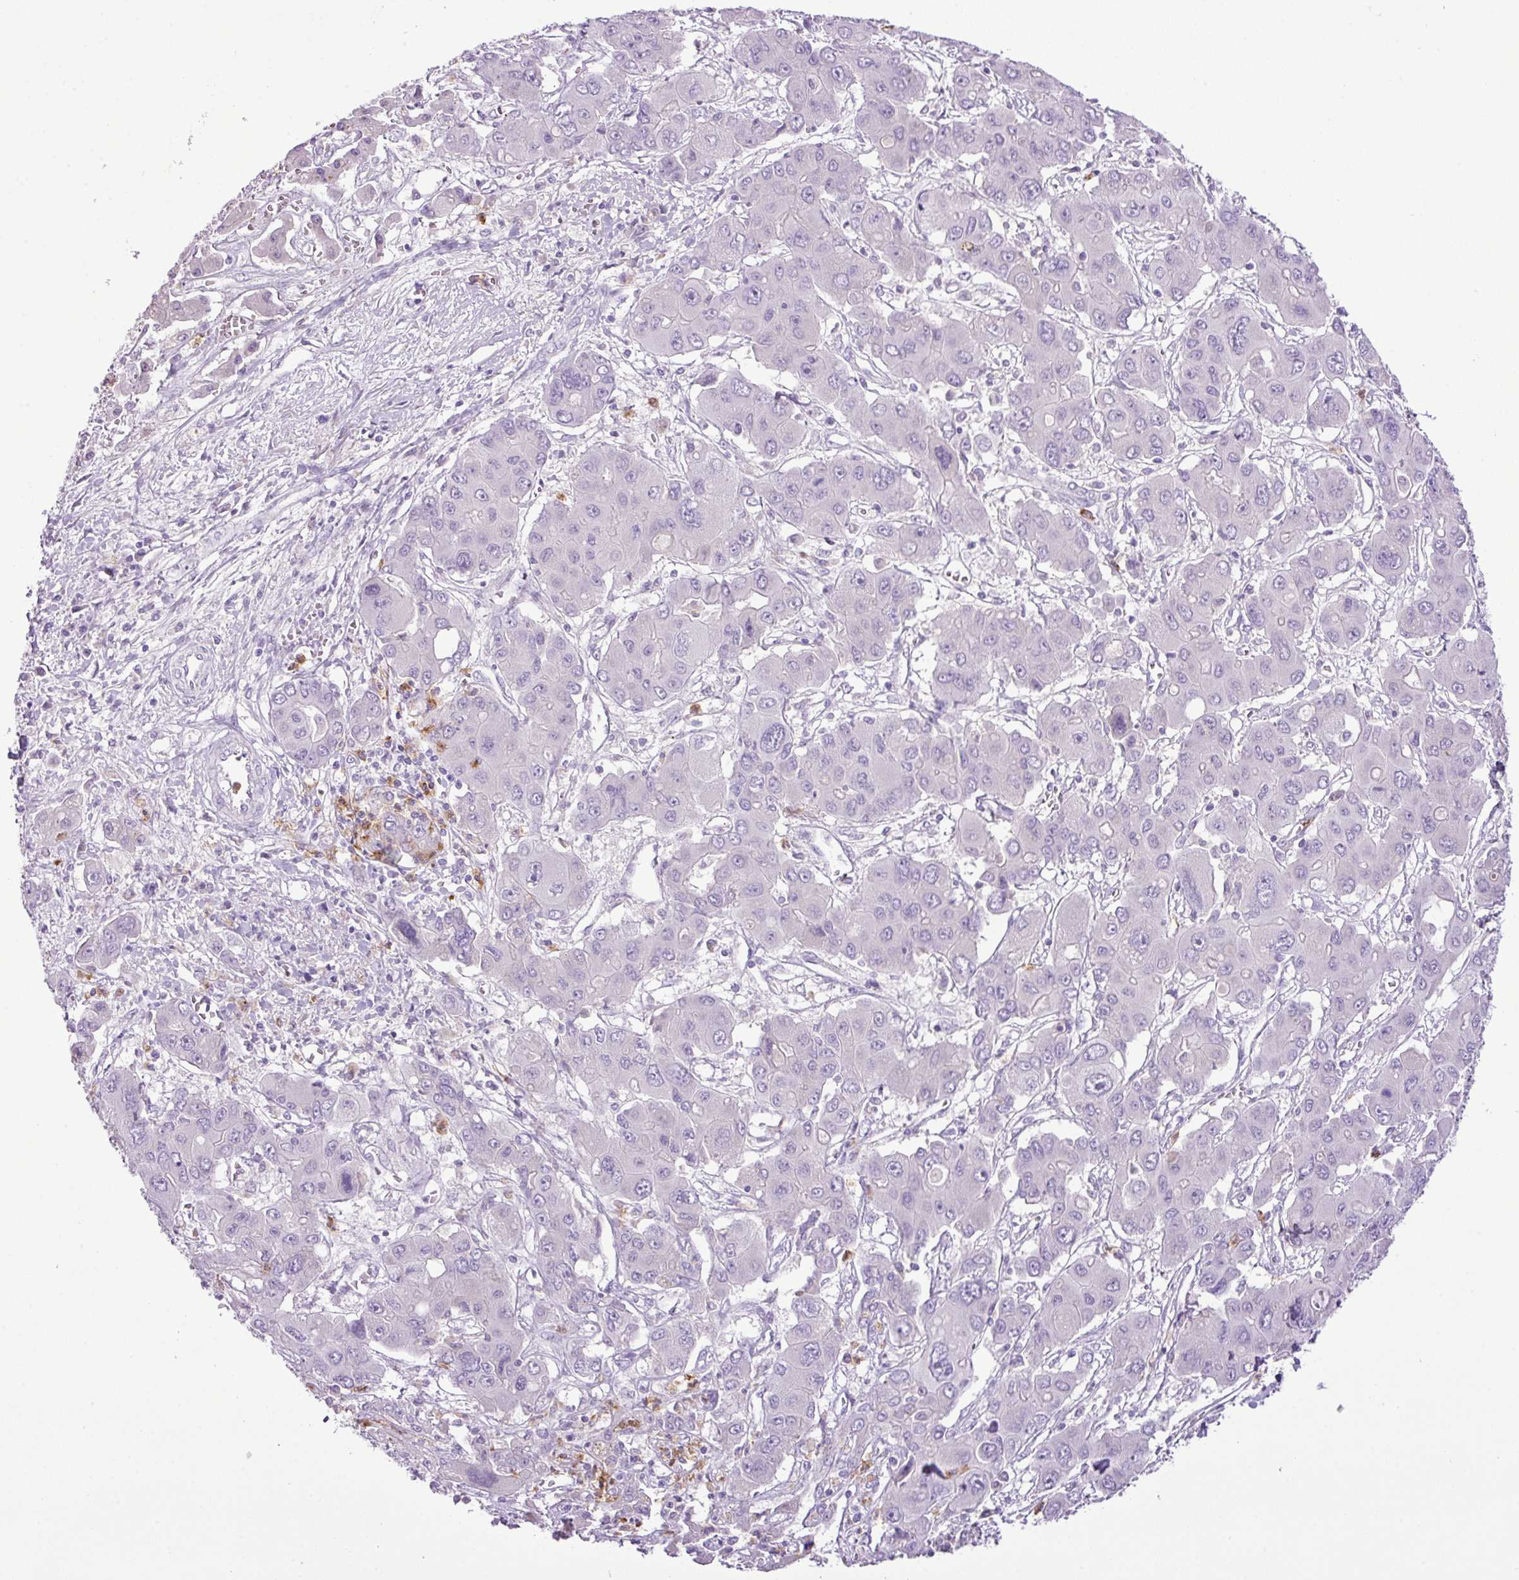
{"staining": {"intensity": "negative", "quantity": "none", "location": "none"}, "tissue": "liver cancer", "cell_type": "Tumor cells", "image_type": "cancer", "snomed": [{"axis": "morphology", "description": "Cholangiocarcinoma"}, {"axis": "topography", "description": "Liver"}], "caption": "This histopathology image is of cholangiocarcinoma (liver) stained with immunohistochemistry to label a protein in brown with the nuclei are counter-stained blue. There is no staining in tumor cells.", "gene": "HTR3E", "patient": {"sex": "male", "age": 67}}